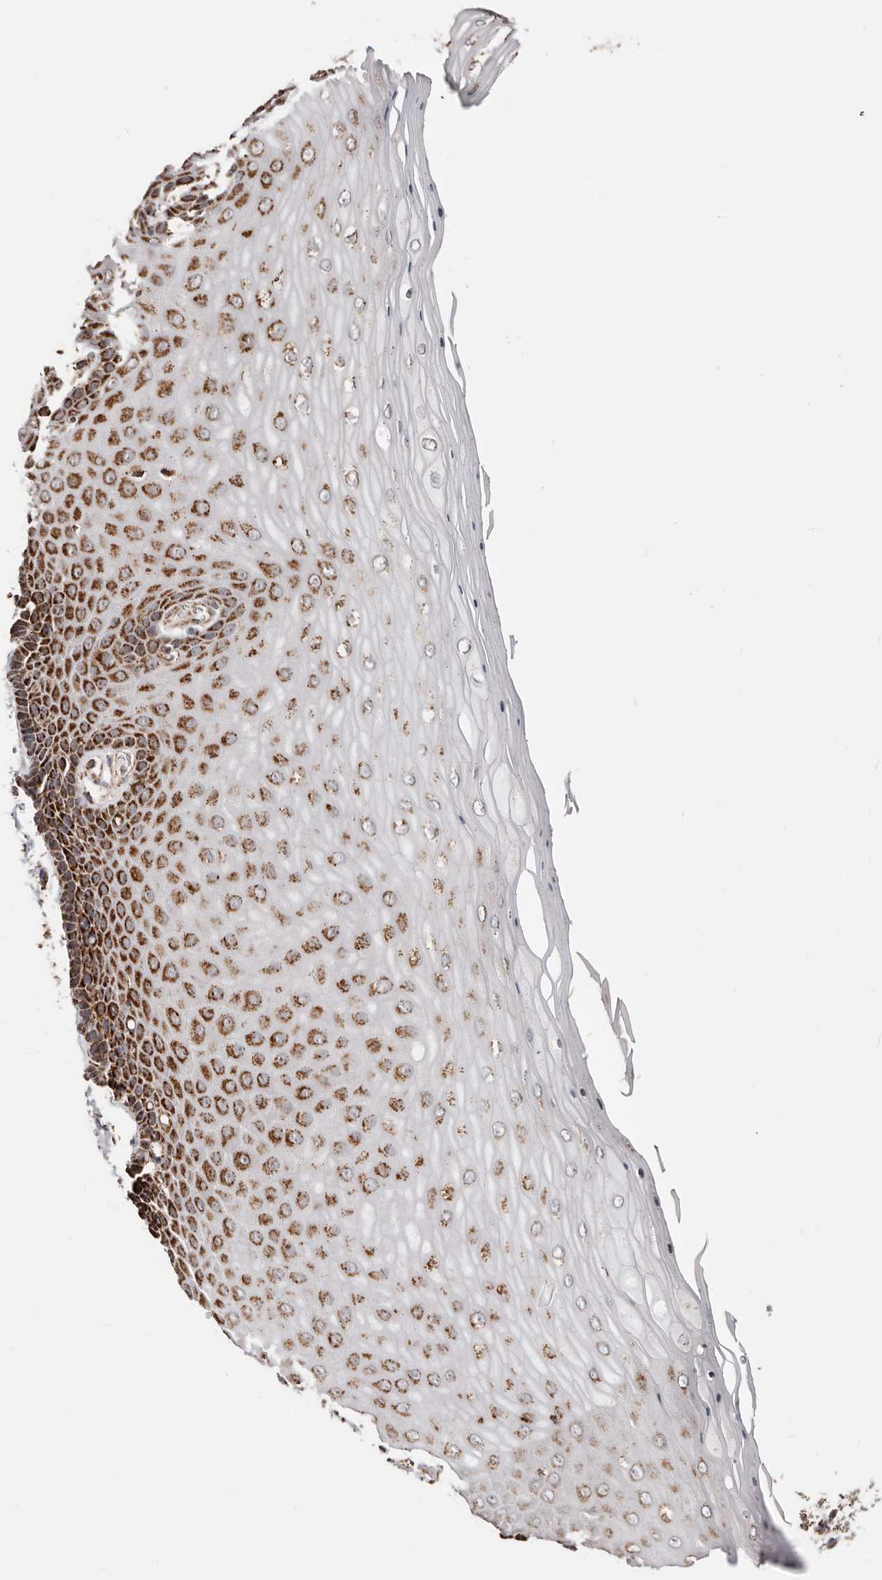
{"staining": {"intensity": "moderate", "quantity": ">75%", "location": "cytoplasmic/membranous"}, "tissue": "cervix", "cell_type": "Glandular cells", "image_type": "normal", "snomed": [{"axis": "morphology", "description": "Normal tissue, NOS"}, {"axis": "topography", "description": "Cervix"}], "caption": "A medium amount of moderate cytoplasmic/membranous positivity is appreciated in approximately >75% of glandular cells in unremarkable cervix.", "gene": "PRKACB", "patient": {"sex": "female", "age": 55}}